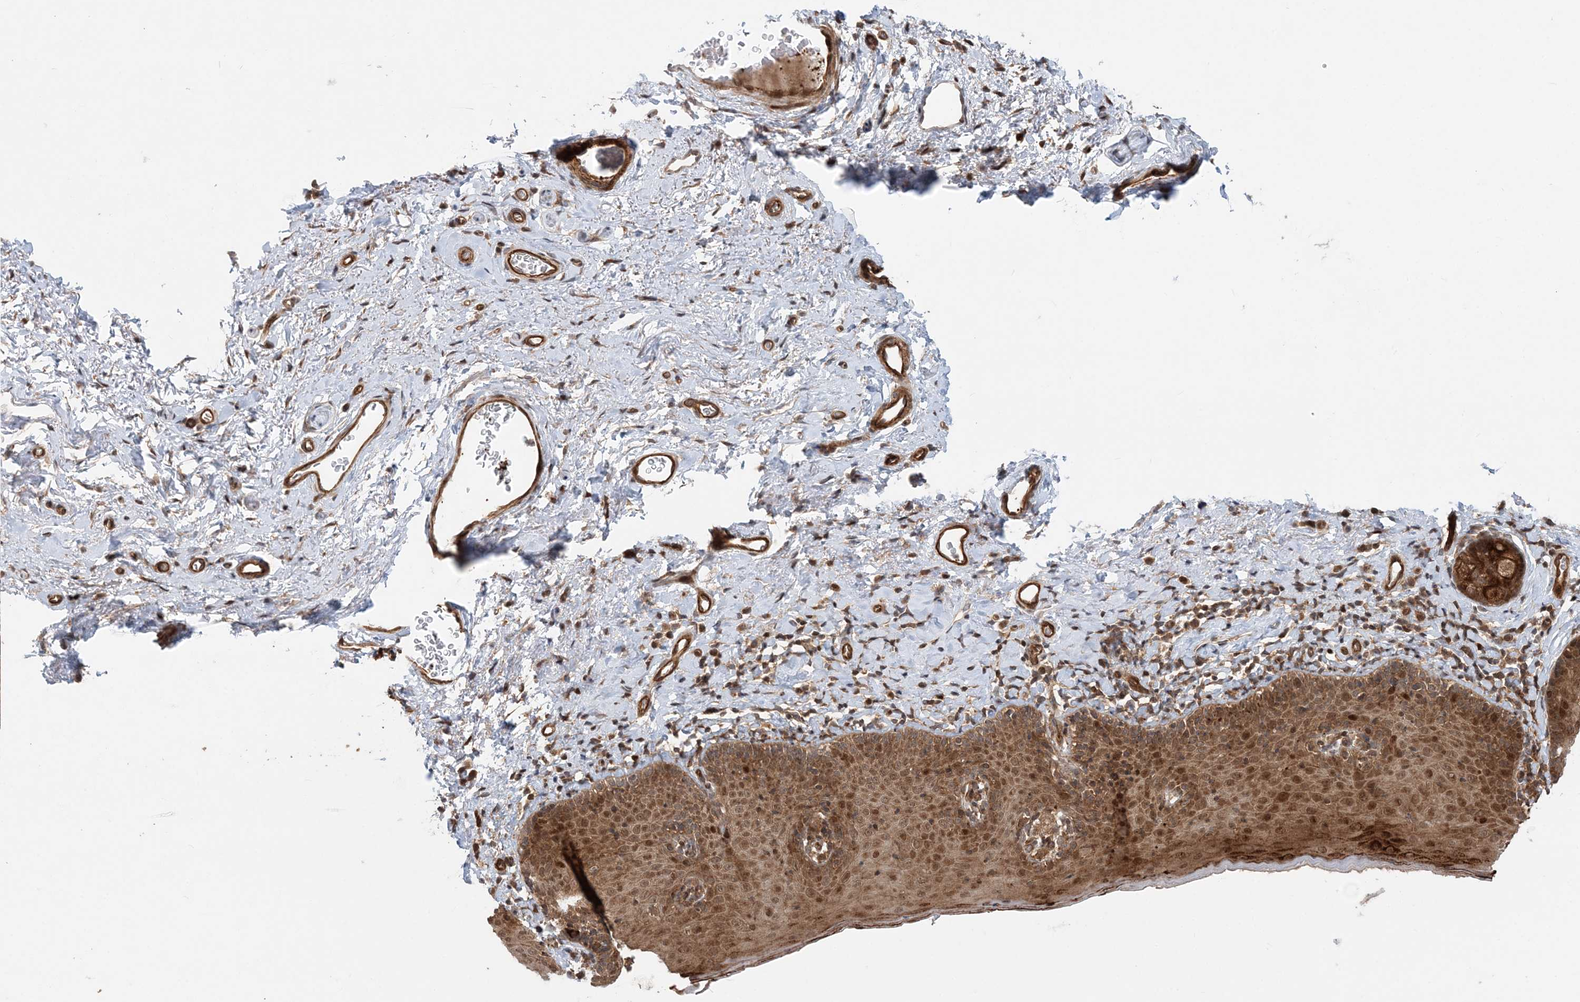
{"staining": {"intensity": "strong", "quantity": ">75%", "location": "cytoplasmic/membranous,nuclear"}, "tissue": "skin", "cell_type": "Epidermal cells", "image_type": "normal", "snomed": [{"axis": "morphology", "description": "Normal tissue, NOS"}, {"axis": "topography", "description": "Vulva"}], "caption": "This micrograph reveals immunohistochemistry staining of benign skin, with high strong cytoplasmic/membranous,nuclear staining in about >75% of epidermal cells.", "gene": "GEMIN5", "patient": {"sex": "female", "age": 66}}